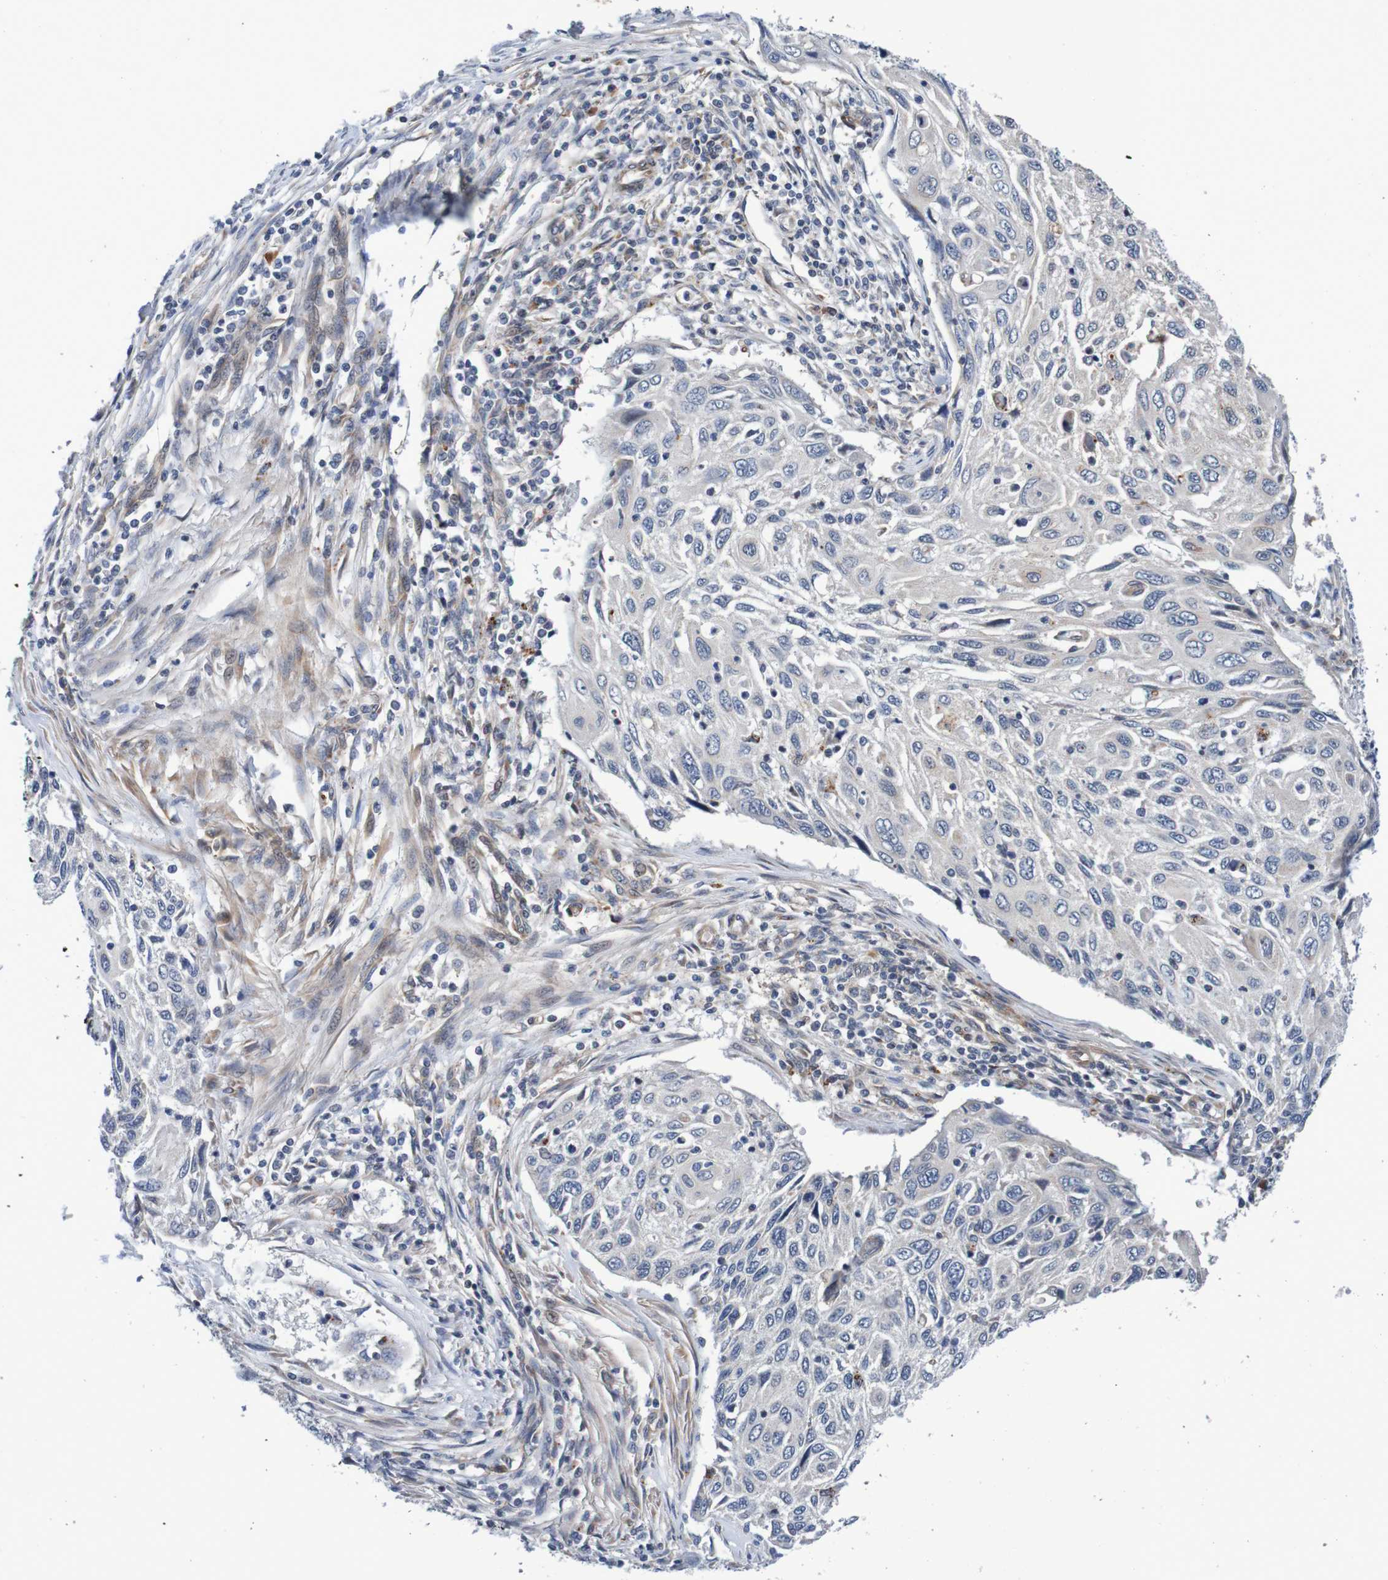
{"staining": {"intensity": "negative", "quantity": "none", "location": "none"}, "tissue": "cervical cancer", "cell_type": "Tumor cells", "image_type": "cancer", "snomed": [{"axis": "morphology", "description": "Squamous cell carcinoma, NOS"}, {"axis": "topography", "description": "Cervix"}], "caption": "There is no significant expression in tumor cells of cervical squamous cell carcinoma.", "gene": "CPED1", "patient": {"sex": "female", "age": 70}}